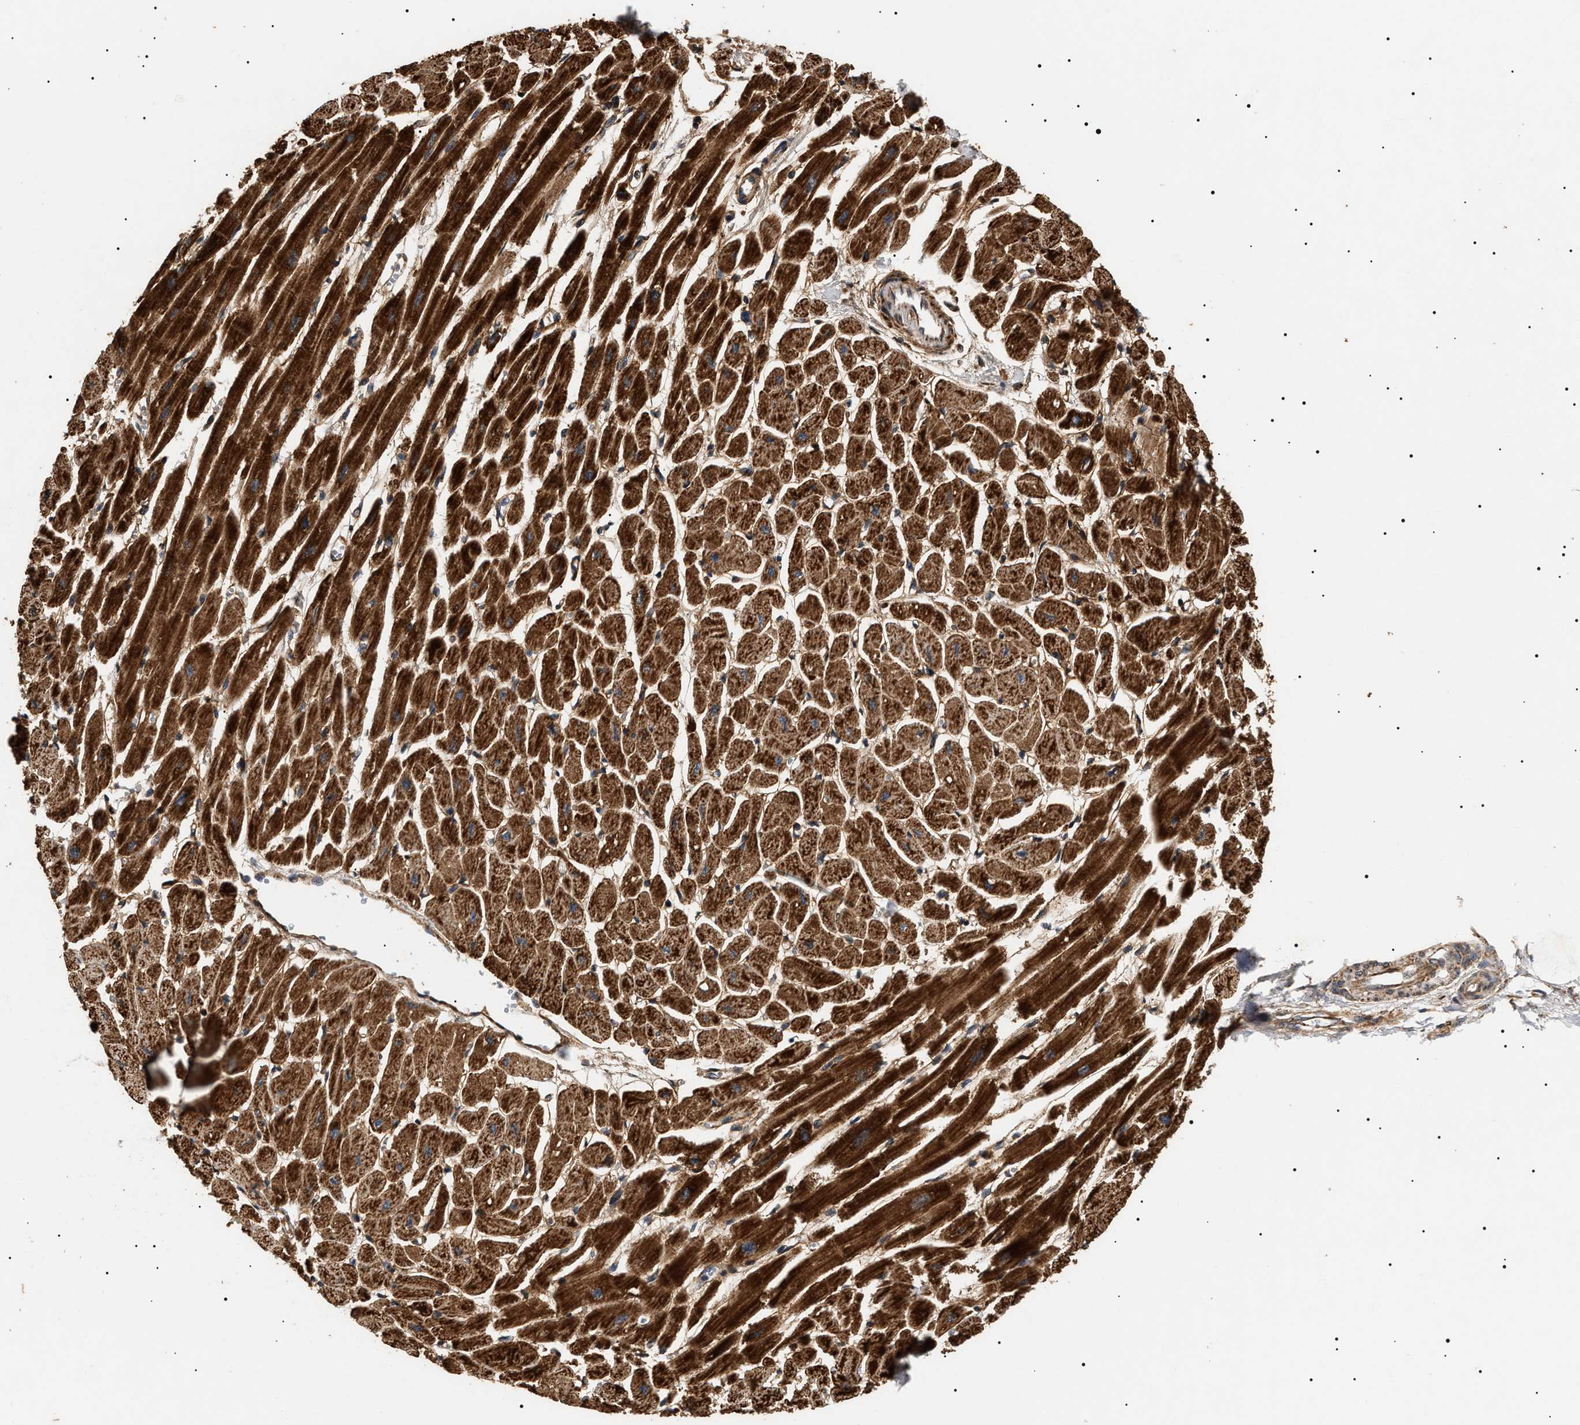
{"staining": {"intensity": "strong", "quantity": ">75%", "location": "cytoplasmic/membranous"}, "tissue": "heart muscle", "cell_type": "Cardiomyocytes", "image_type": "normal", "snomed": [{"axis": "morphology", "description": "Normal tissue, NOS"}, {"axis": "topography", "description": "Heart"}], "caption": "Human heart muscle stained with a protein marker exhibits strong staining in cardiomyocytes.", "gene": "ZBTB26", "patient": {"sex": "female", "age": 54}}